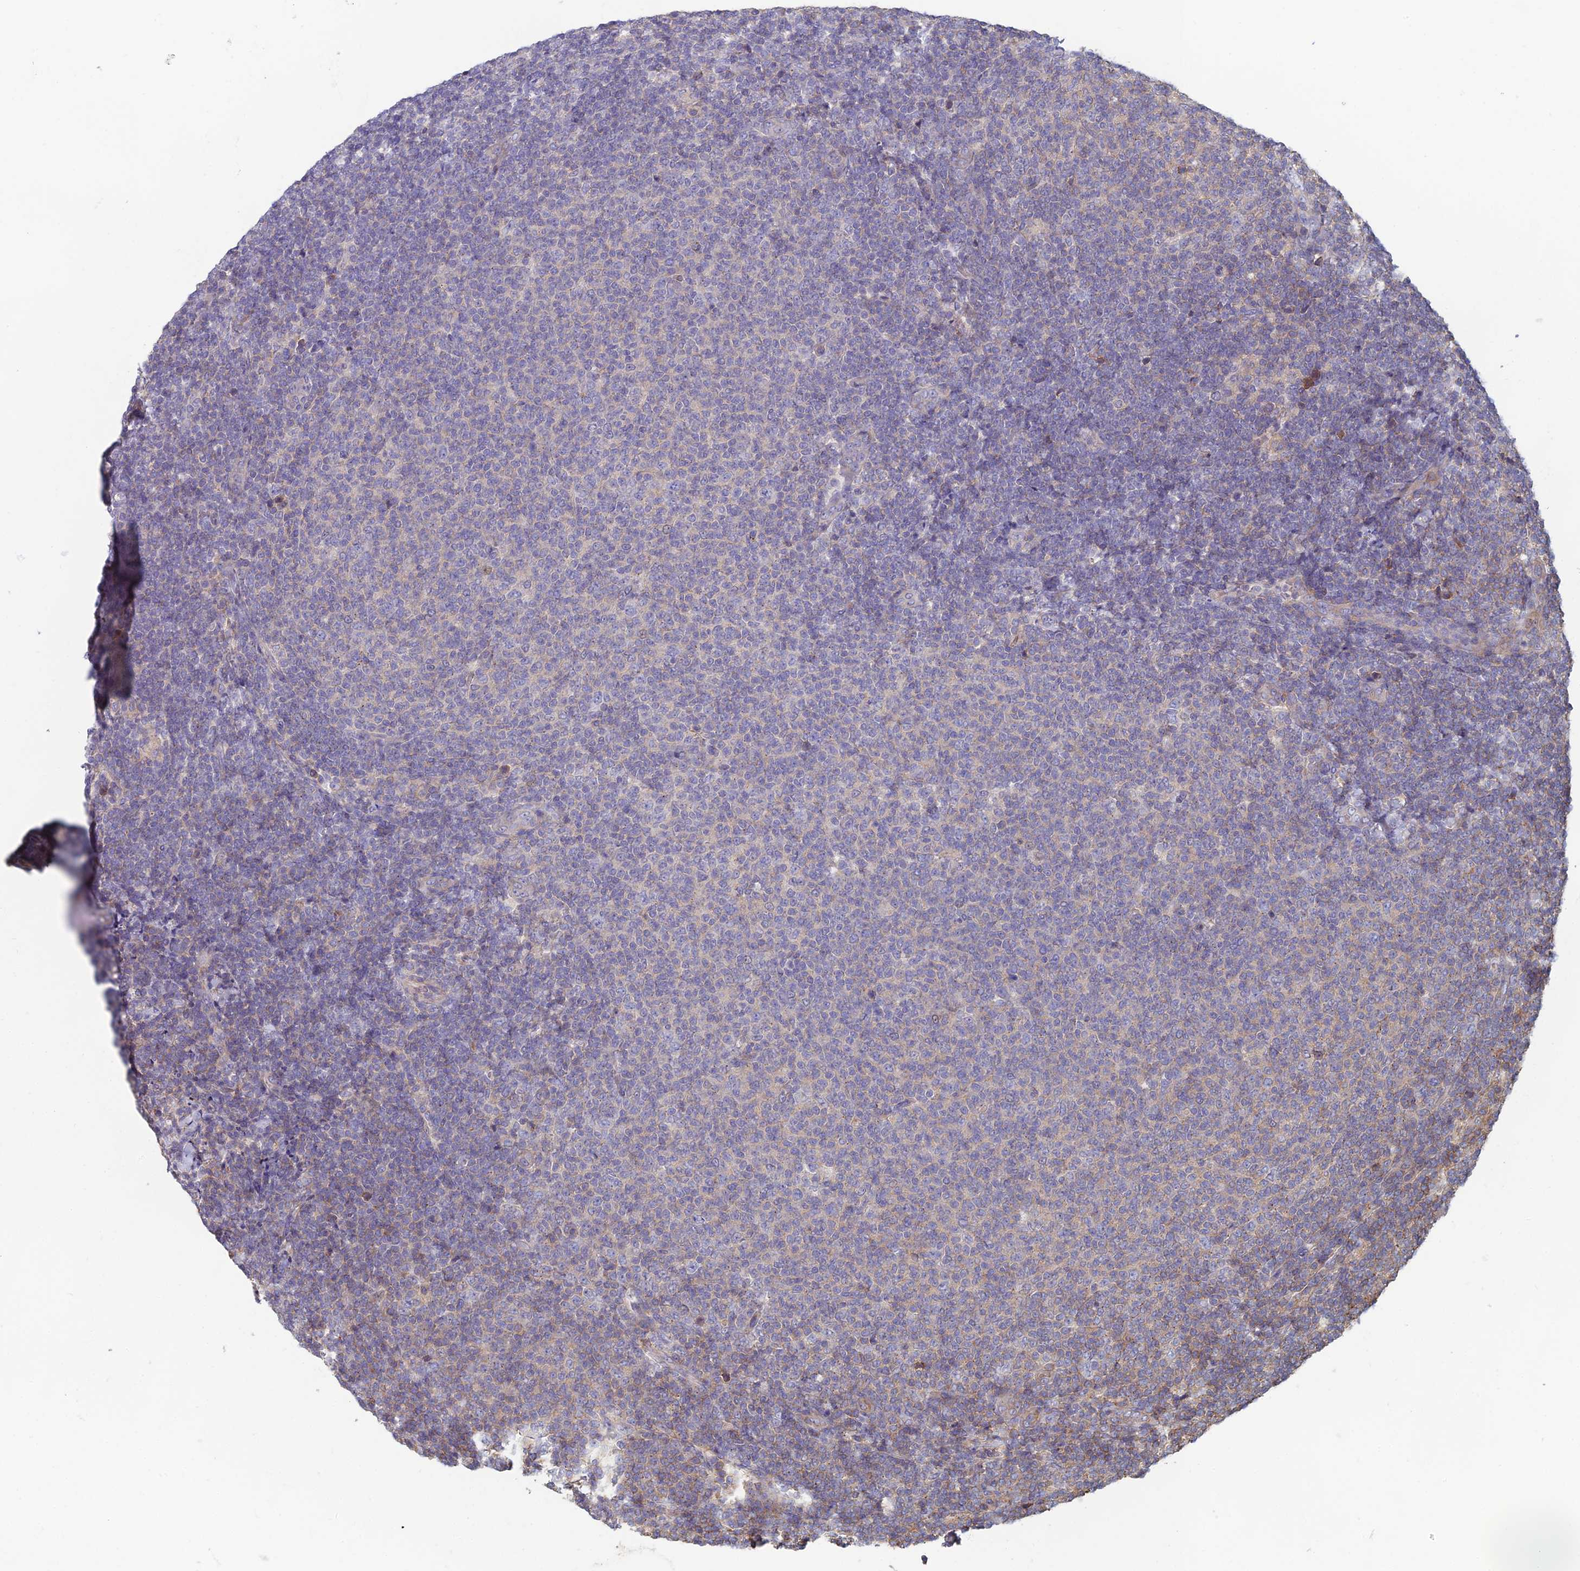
{"staining": {"intensity": "negative", "quantity": "none", "location": "none"}, "tissue": "lymphoma", "cell_type": "Tumor cells", "image_type": "cancer", "snomed": [{"axis": "morphology", "description": "Malignant lymphoma, non-Hodgkin's type, Low grade"}, {"axis": "topography", "description": "Lymph node"}], "caption": "Protein analysis of lymphoma displays no significant staining in tumor cells. Nuclei are stained in blue.", "gene": "C15orf62", "patient": {"sex": "male", "age": 66}}